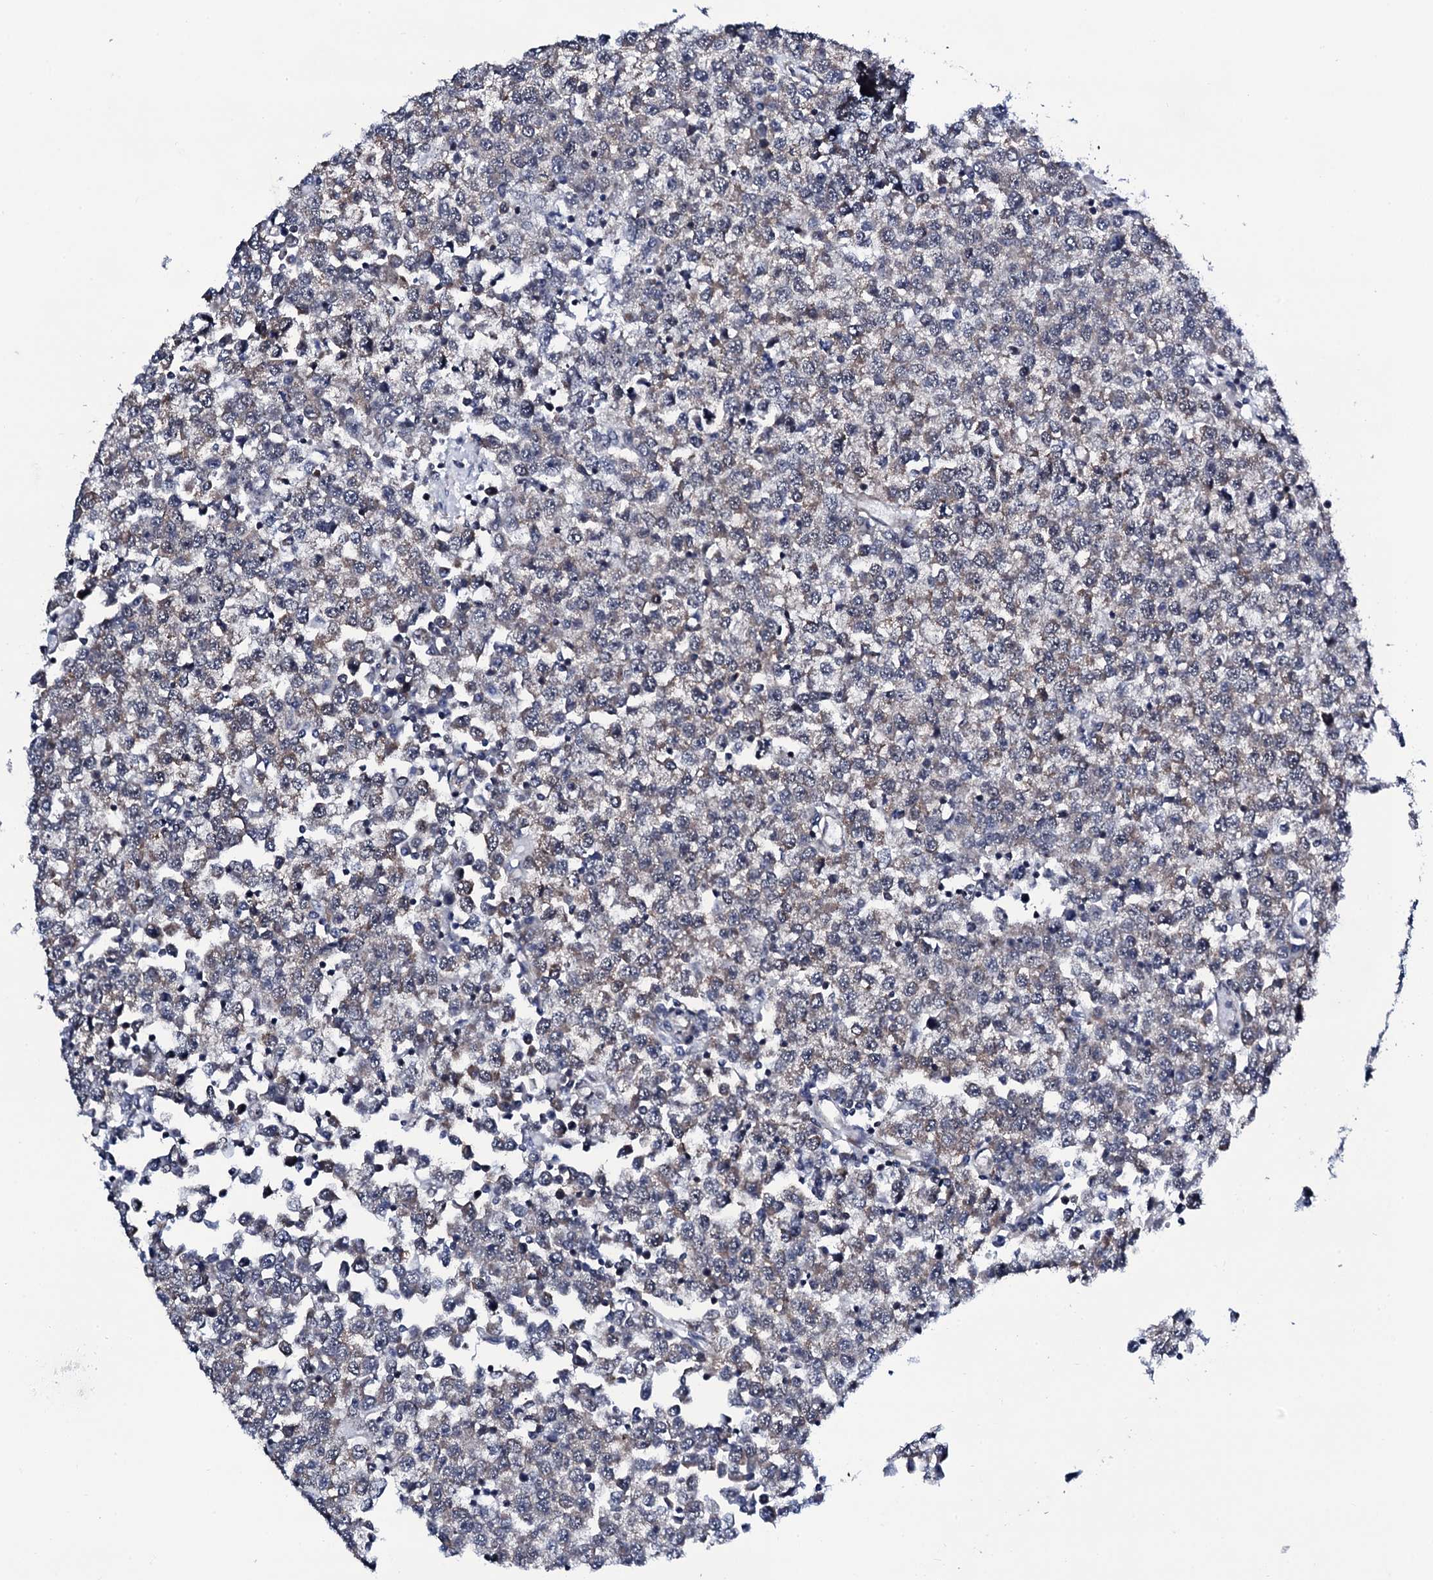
{"staining": {"intensity": "weak", "quantity": "25%-75%", "location": "cytoplasmic/membranous"}, "tissue": "testis cancer", "cell_type": "Tumor cells", "image_type": "cancer", "snomed": [{"axis": "morphology", "description": "Seminoma, NOS"}, {"axis": "topography", "description": "Testis"}], "caption": "This micrograph reveals immunohistochemistry (IHC) staining of human seminoma (testis), with low weak cytoplasmic/membranous positivity in about 25%-75% of tumor cells.", "gene": "CWC15", "patient": {"sex": "male", "age": 65}}